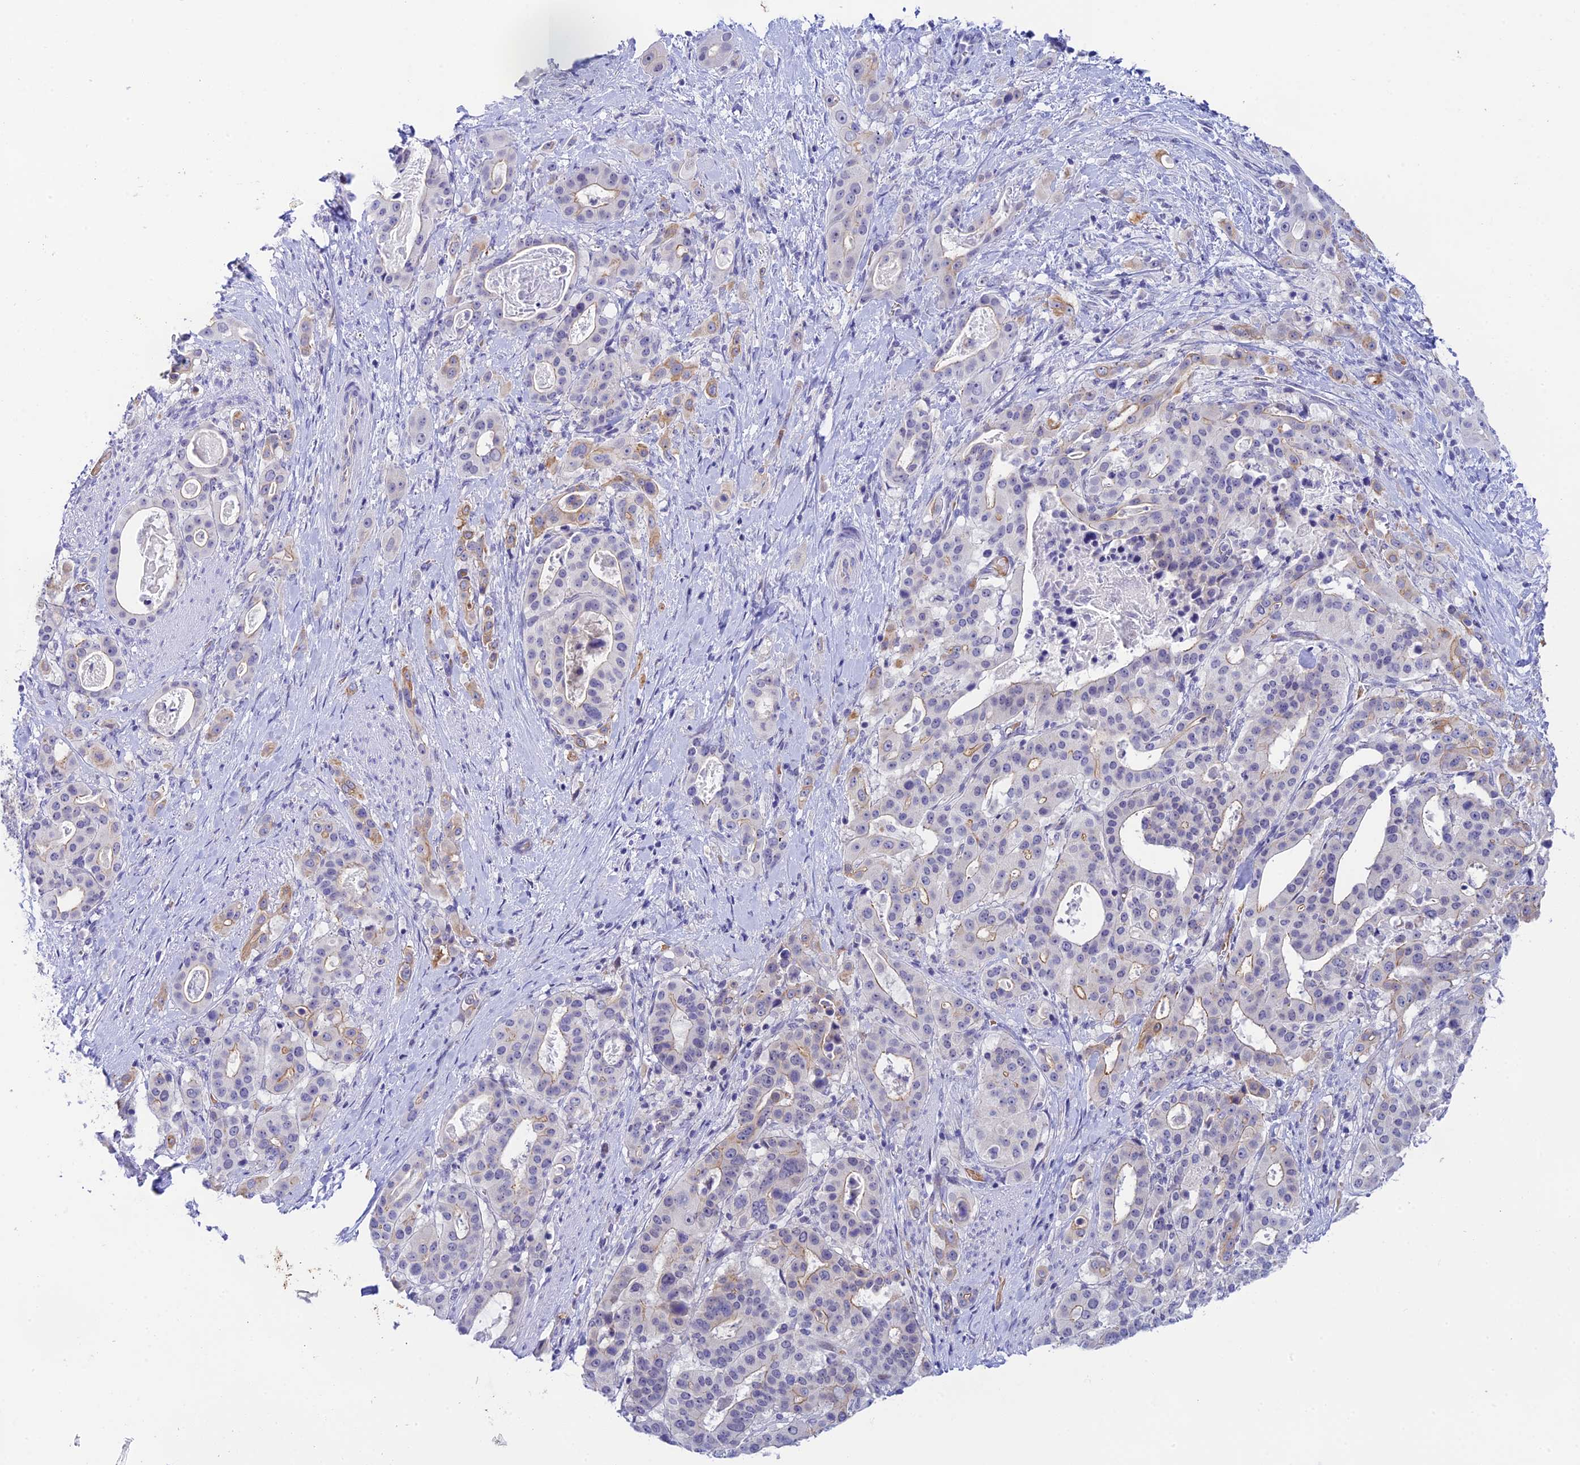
{"staining": {"intensity": "moderate", "quantity": "<25%", "location": "cytoplasmic/membranous"}, "tissue": "stomach cancer", "cell_type": "Tumor cells", "image_type": "cancer", "snomed": [{"axis": "morphology", "description": "Adenocarcinoma, NOS"}, {"axis": "topography", "description": "Stomach"}], "caption": "Stomach cancer tissue displays moderate cytoplasmic/membranous positivity in approximately <25% of tumor cells", "gene": "RASGEF1B", "patient": {"sex": "male", "age": 48}}